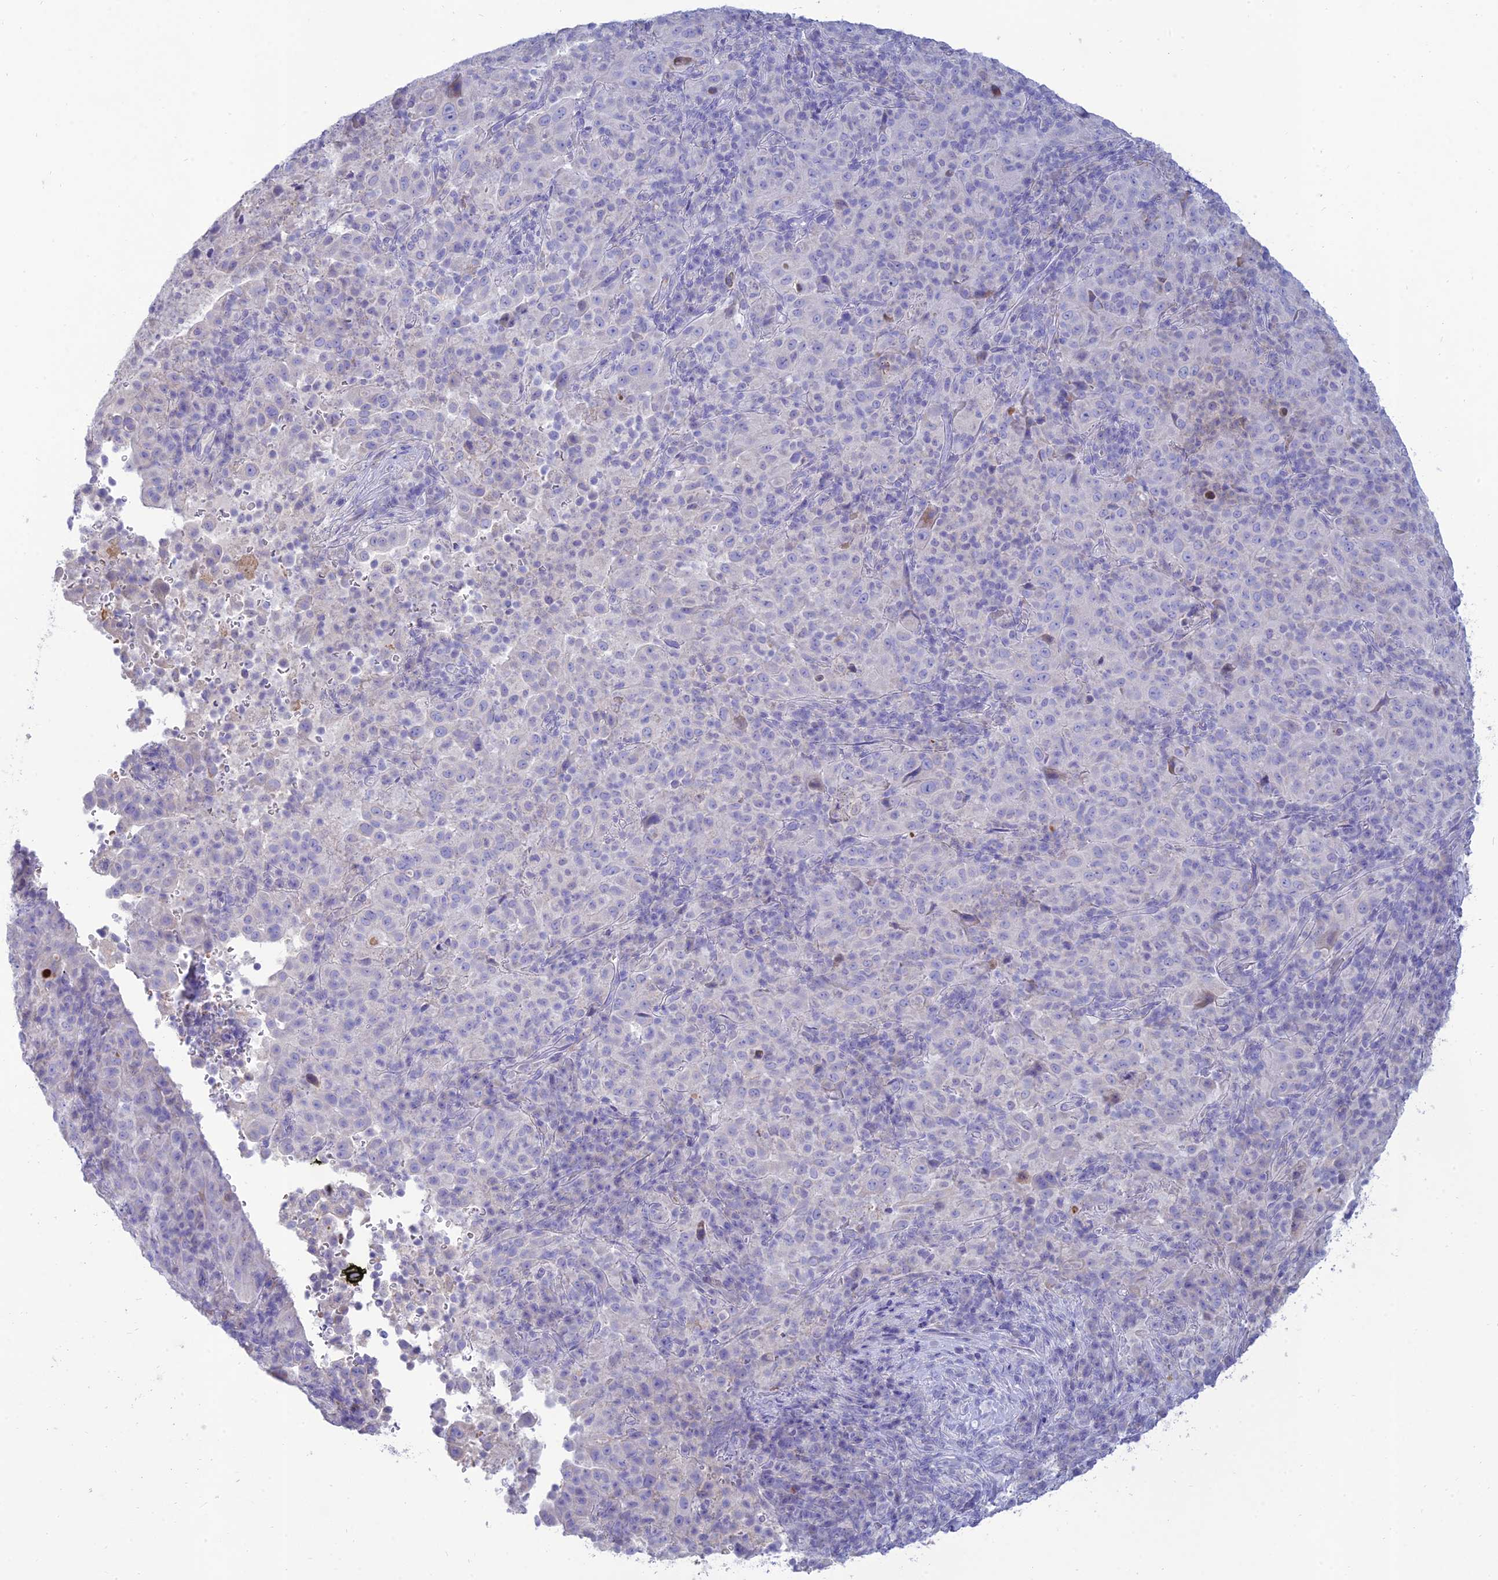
{"staining": {"intensity": "negative", "quantity": "none", "location": "none"}, "tissue": "pancreatic cancer", "cell_type": "Tumor cells", "image_type": "cancer", "snomed": [{"axis": "morphology", "description": "Adenocarcinoma, NOS"}, {"axis": "topography", "description": "Pancreas"}], "caption": "Tumor cells are negative for brown protein staining in adenocarcinoma (pancreatic).", "gene": "MAL2", "patient": {"sex": "male", "age": 63}}